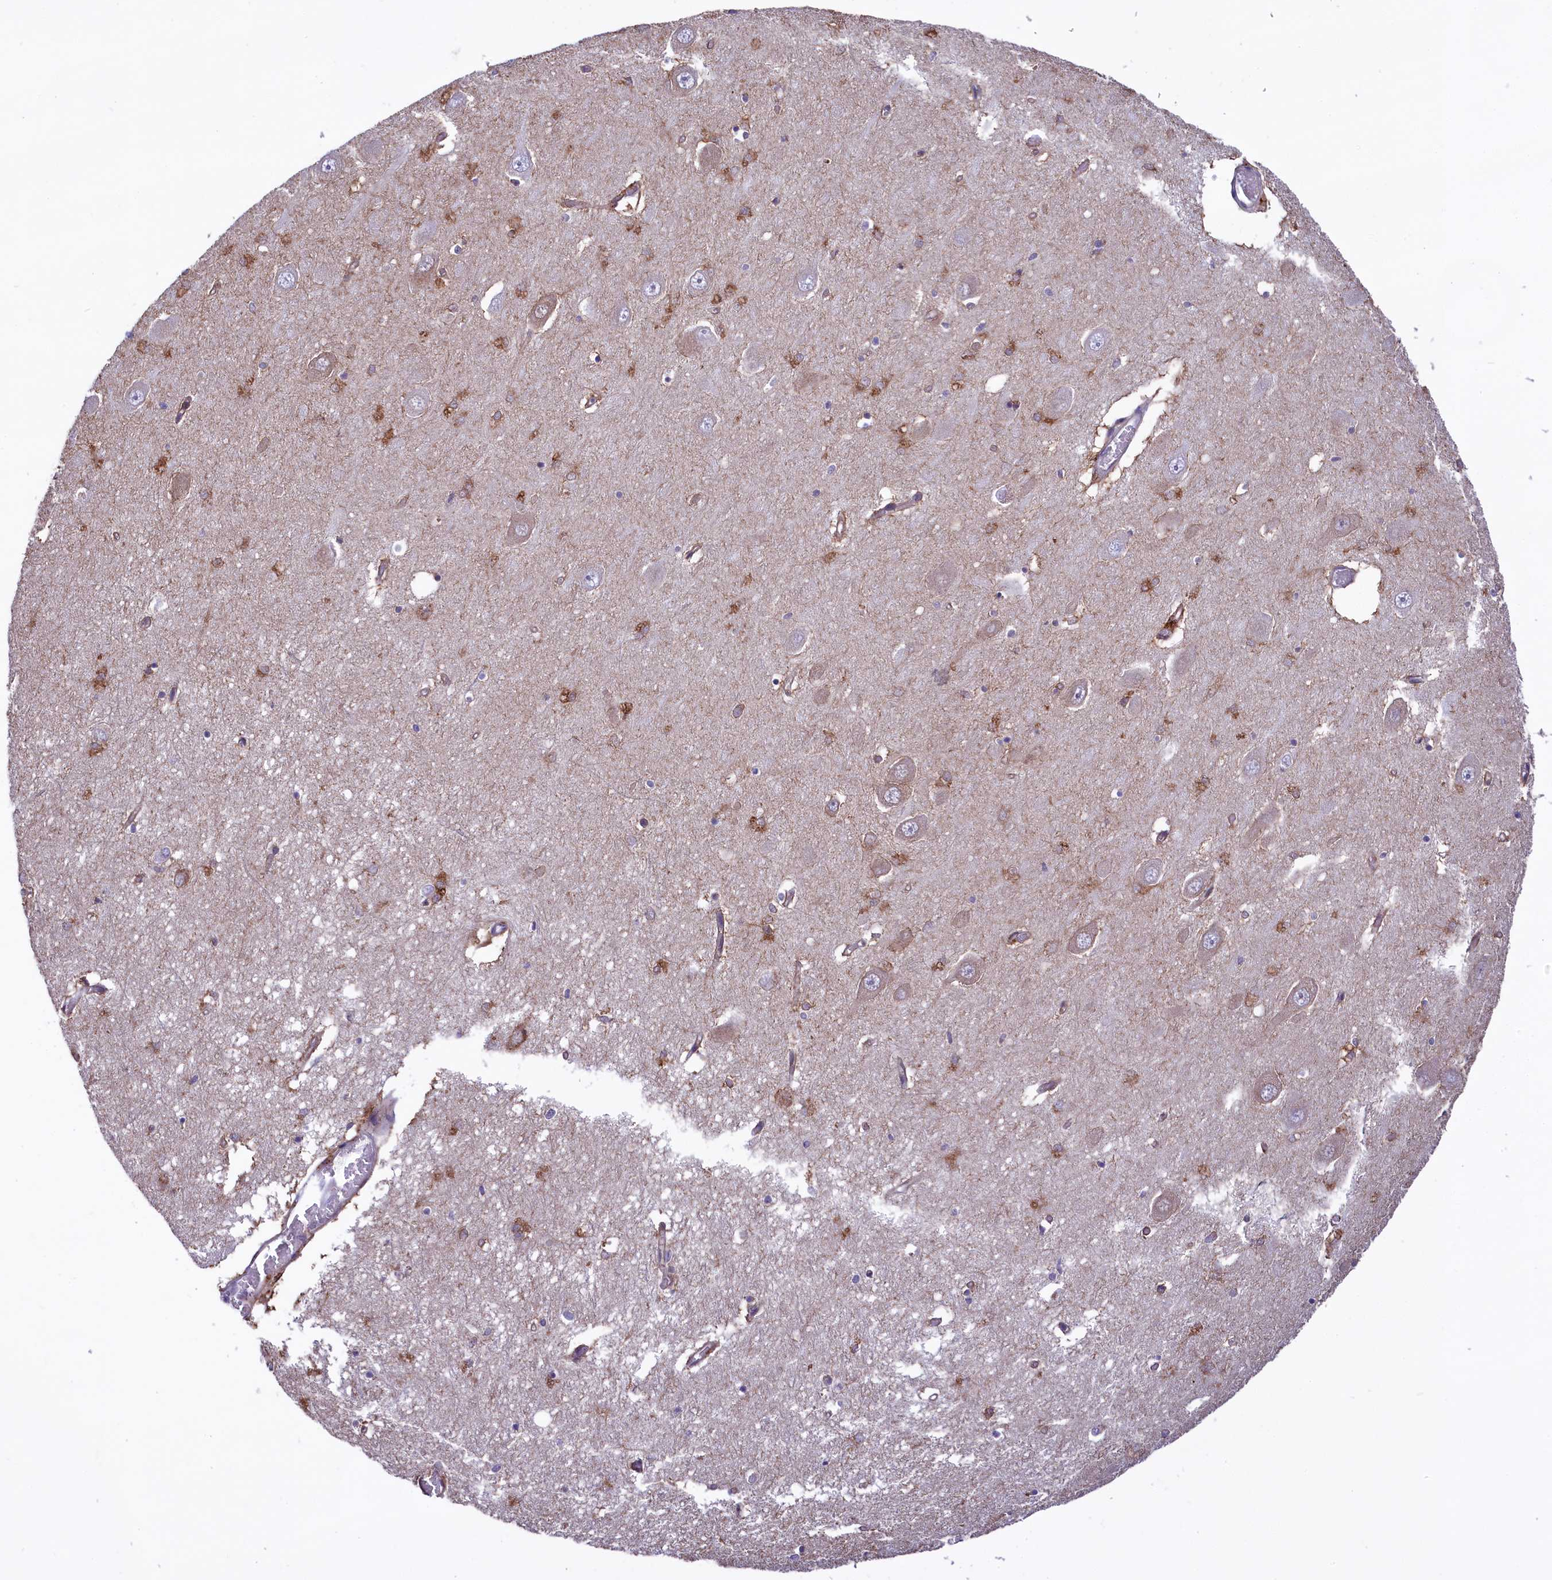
{"staining": {"intensity": "moderate", "quantity": "25%-75%", "location": "none"}, "tissue": "hippocampus", "cell_type": "Glial cells", "image_type": "normal", "snomed": [{"axis": "morphology", "description": "Normal tissue, NOS"}, {"axis": "topography", "description": "Hippocampus"}], "caption": "A brown stain labels moderate None expression of a protein in glial cells of normal human hippocampus. The protein is stained brown, and the nuclei are stained in blue (DAB IHC with brightfield microscopy, high magnification).", "gene": "MAN2B1", "patient": {"sex": "male", "age": 70}}